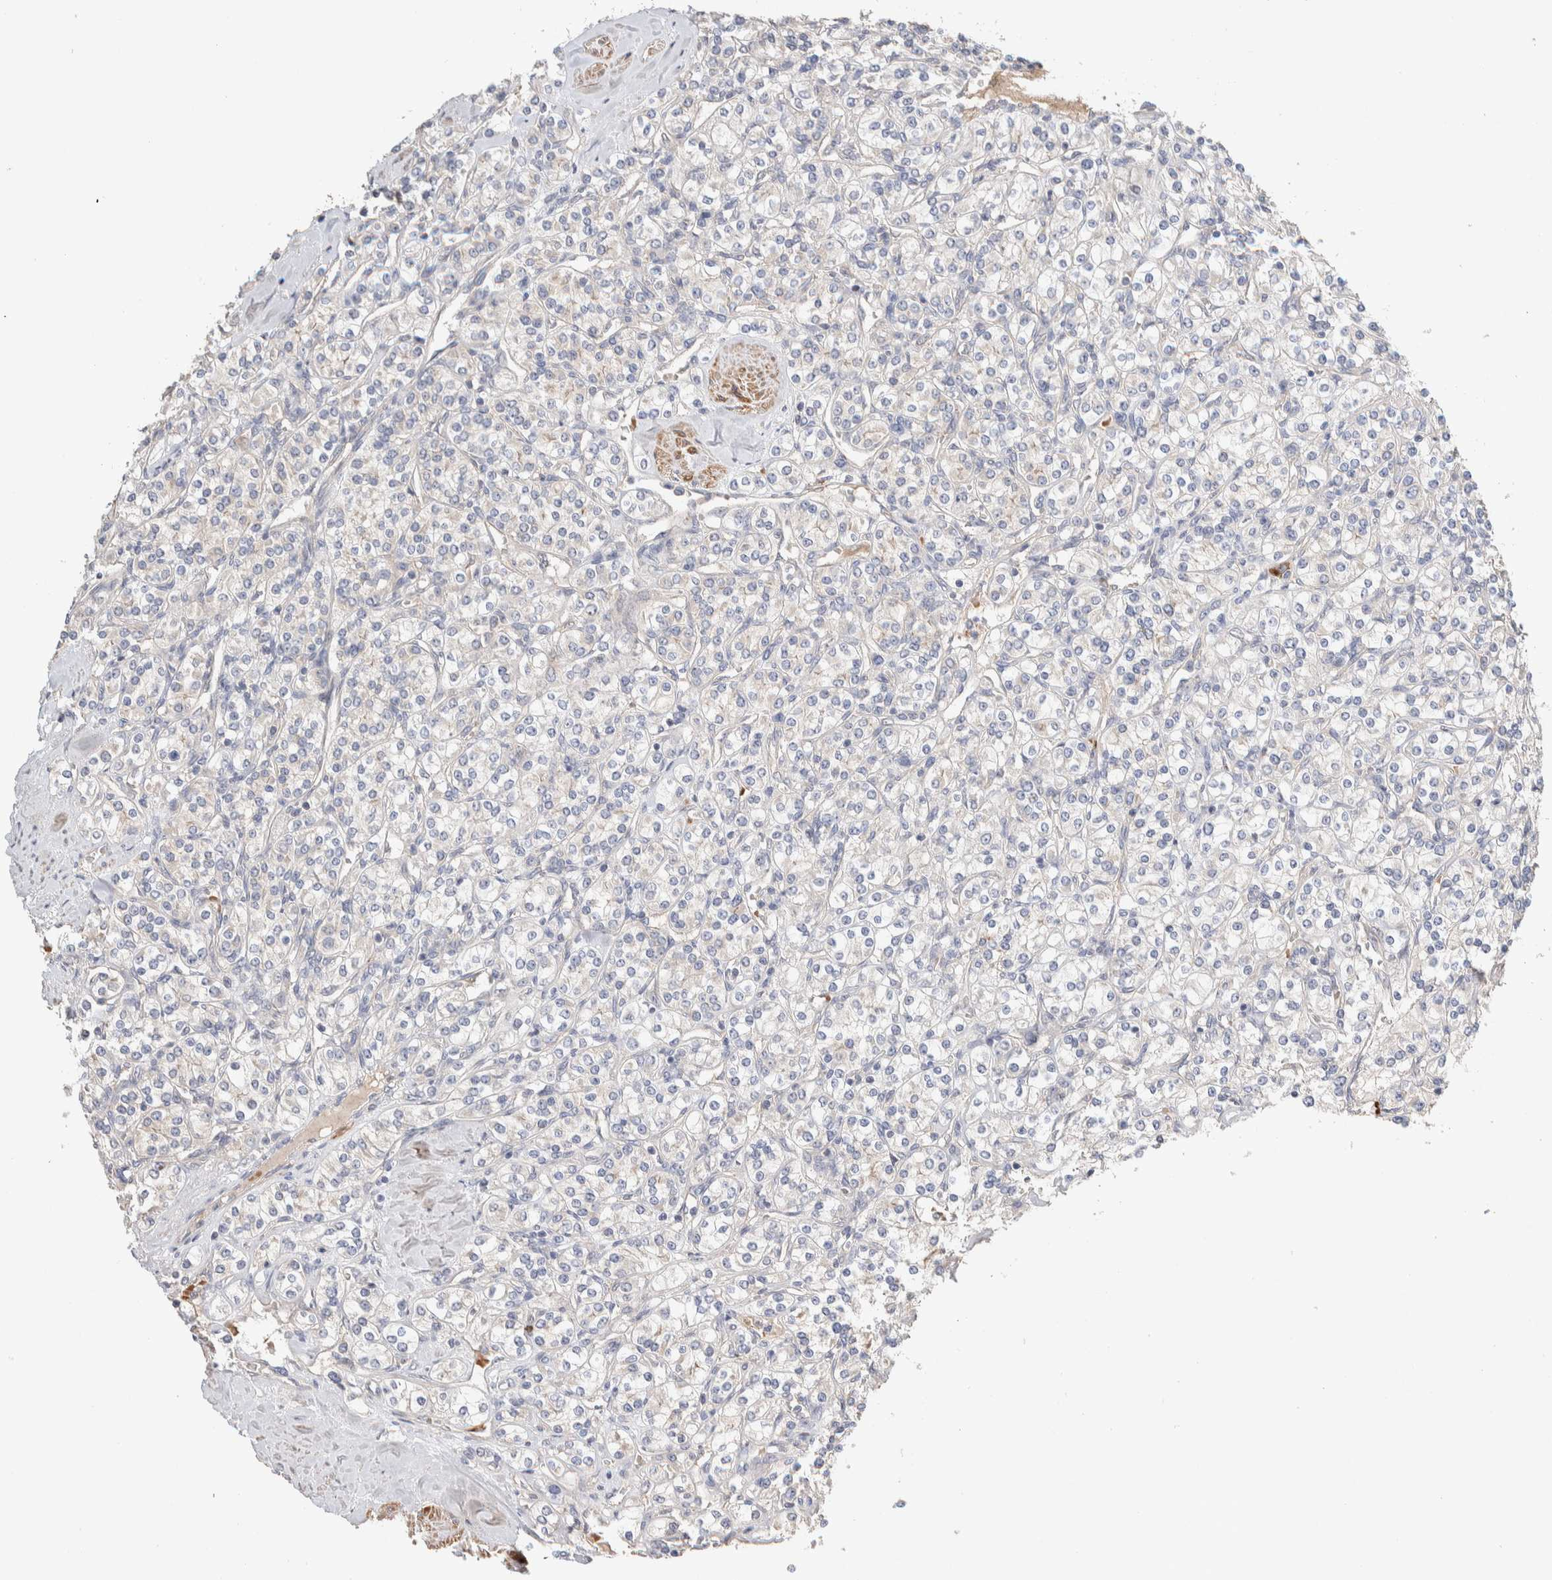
{"staining": {"intensity": "negative", "quantity": "none", "location": "none"}, "tissue": "renal cancer", "cell_type": "Tumor cells", "image_type": "cancer", "snomed": [{"axis": "morphology", "description": "Adenocarcinoma, NOS"}, {"axis": "topography", "description": "Kidney"}], "caption": "Immunohistochemistry (IHC) image of renal cancer (adenocarcinoma) stained for a protein (brown), which reveals no positivity in tumor cells. (Brightfield microscopy of DAB immunohistochemistry at high magnification).", "gene": "WDR91", "patient": {"sex": "male", "age": 77}}